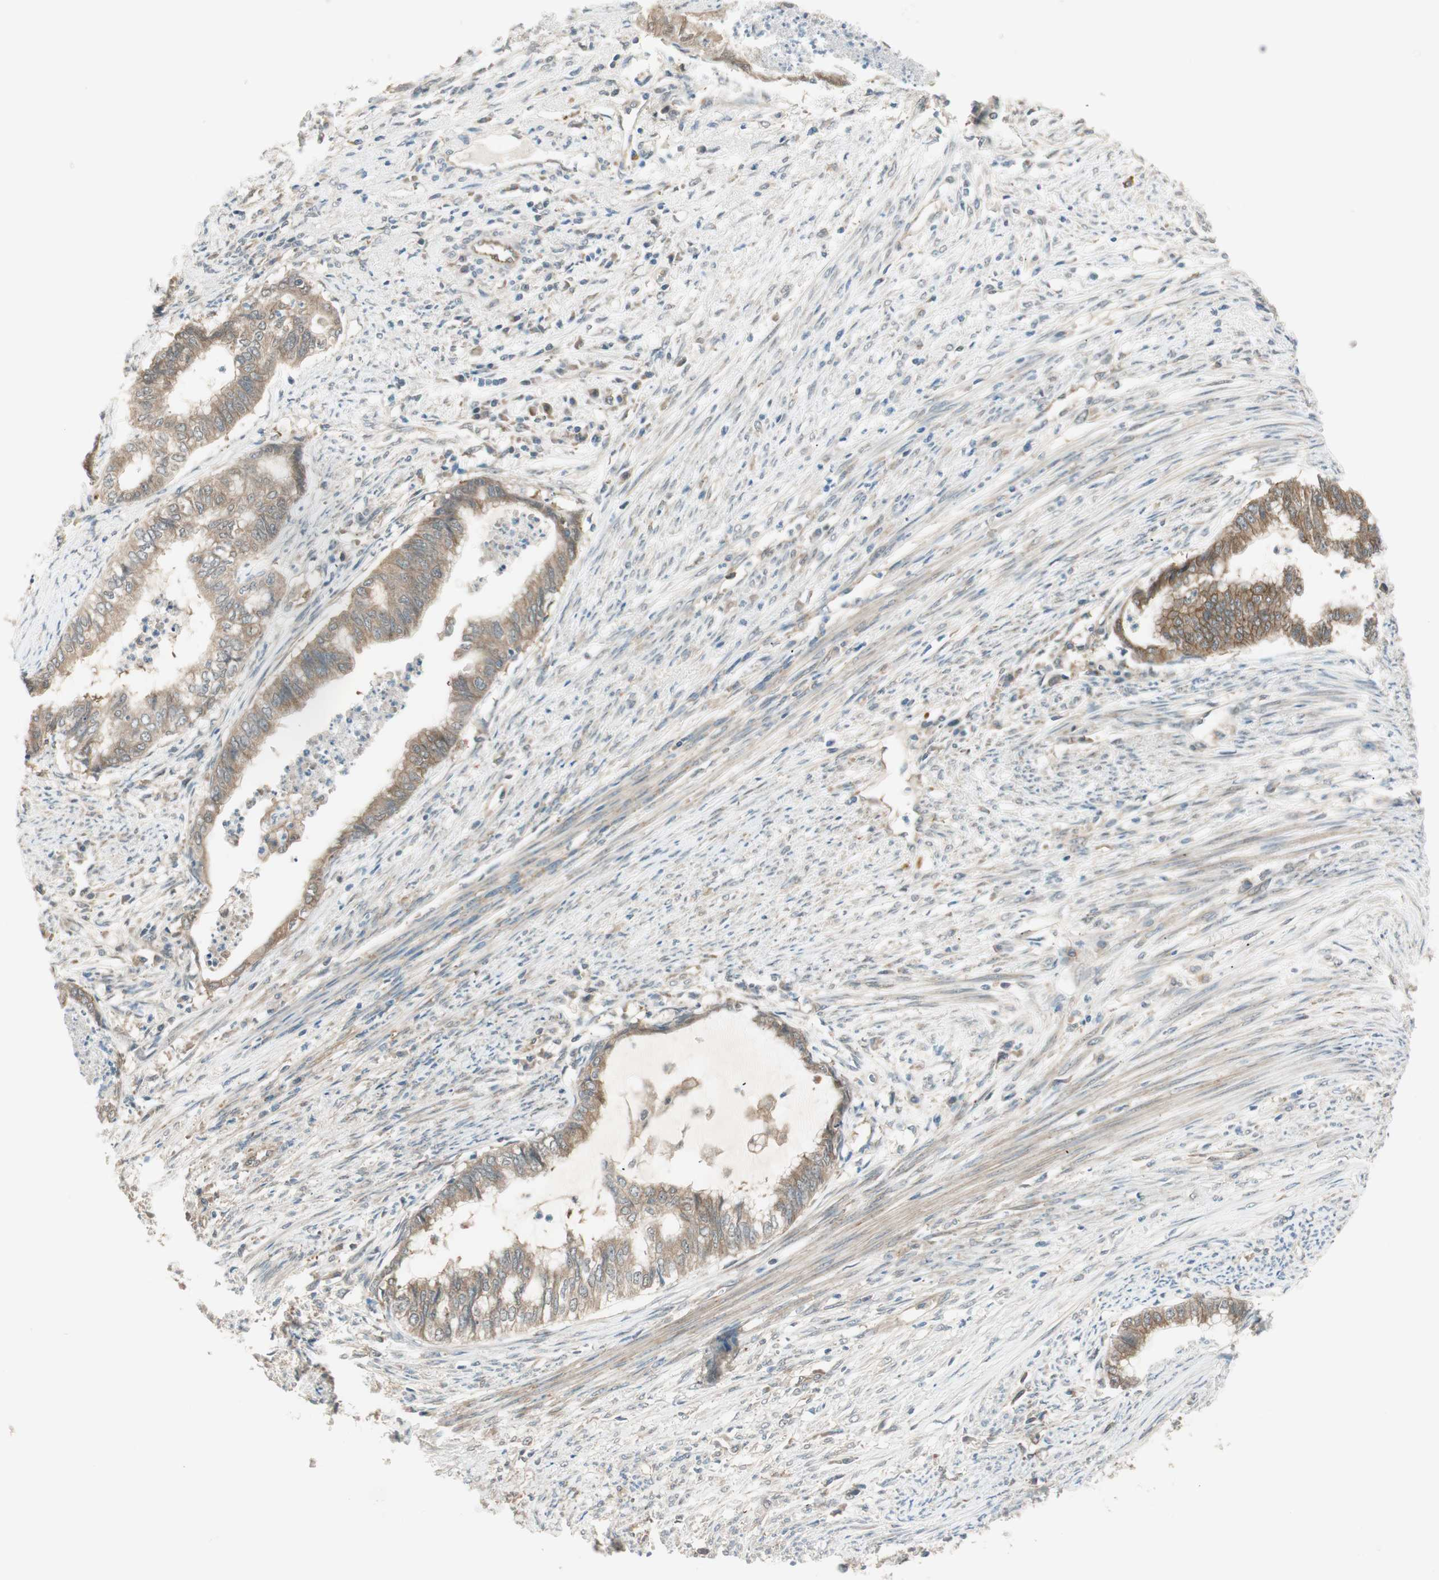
{"staining": {"intensity": "moderate", "quantity": ">75%", "location": "cytoplasmic/membranous"}, "tissue": "endometrial cancer", "cell_type": "Tumor cells", "image_type": "cancer", "snomed": [{"axis": "morphology", "description": "Adenocarcinoma, NOS"}, {"axis": "topography", "description": "Endometrium"}], "caption": "Immunohistochemical staining of human adenocarcinoma (endometrial) demonstrates moderate cytoplasmic/membranous protein expression in approximately >75% of tumor cells.", "gene": "PSMD8", "patient": {"sex": "female", "age": 79}}